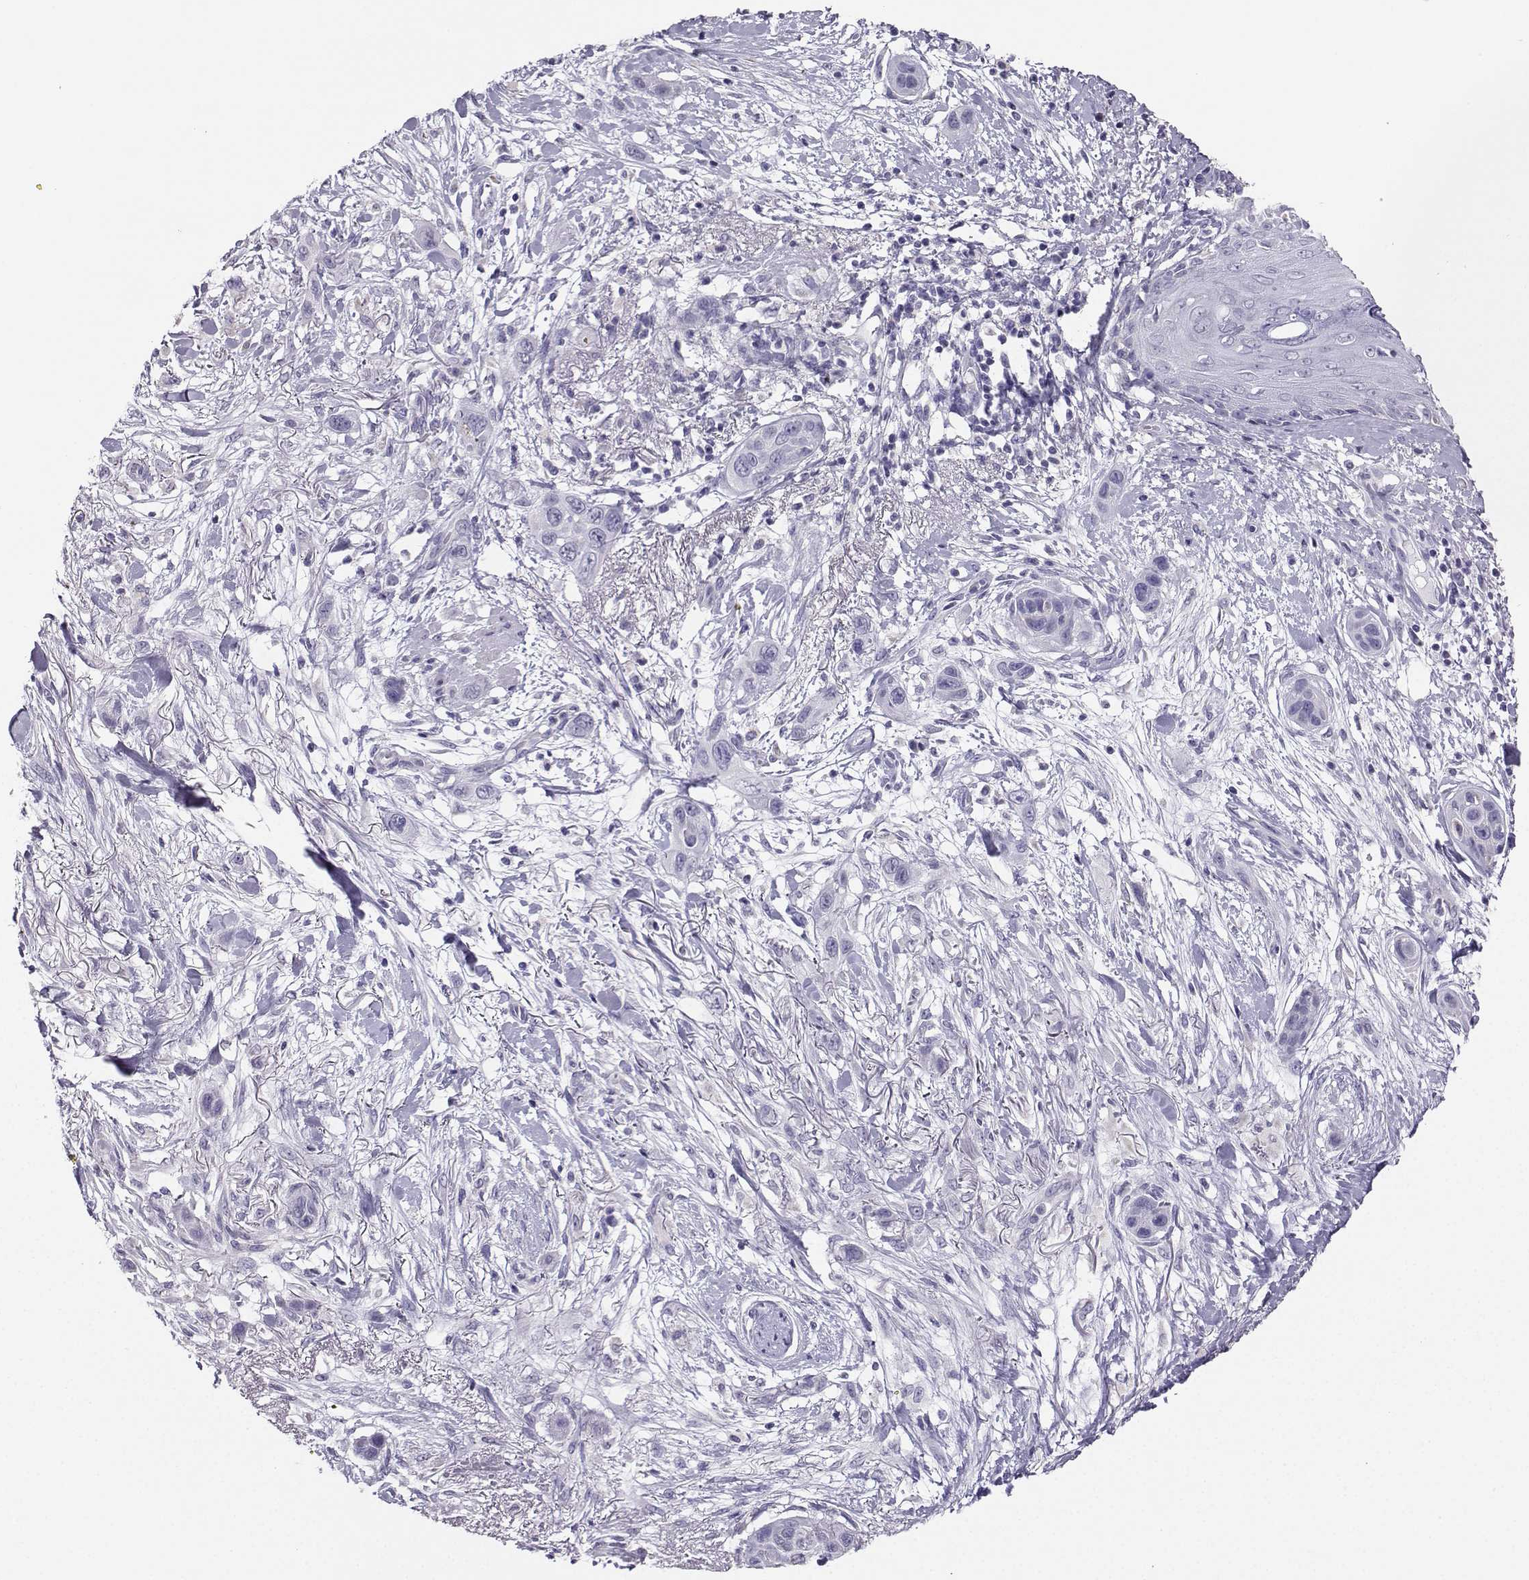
{"staining": {"intensity": "negative", "quantity": "none", "location": "none"}, "tissue": "skin cancer", "cell_type": "Tumor cells", "image_type": "cancer", "snomed": [{"axis": "morphology", "description": "Squamous cell carcinoma, NOS"}, {"axis": "topography", "description": "Skin"}], "caption": "Micrograph shows no protein staining in tumor cells of skin cancer (squamous cell carcinoma) tissue.", "gene": "AVP", "patient": {"sex": "male", "age": 79}}